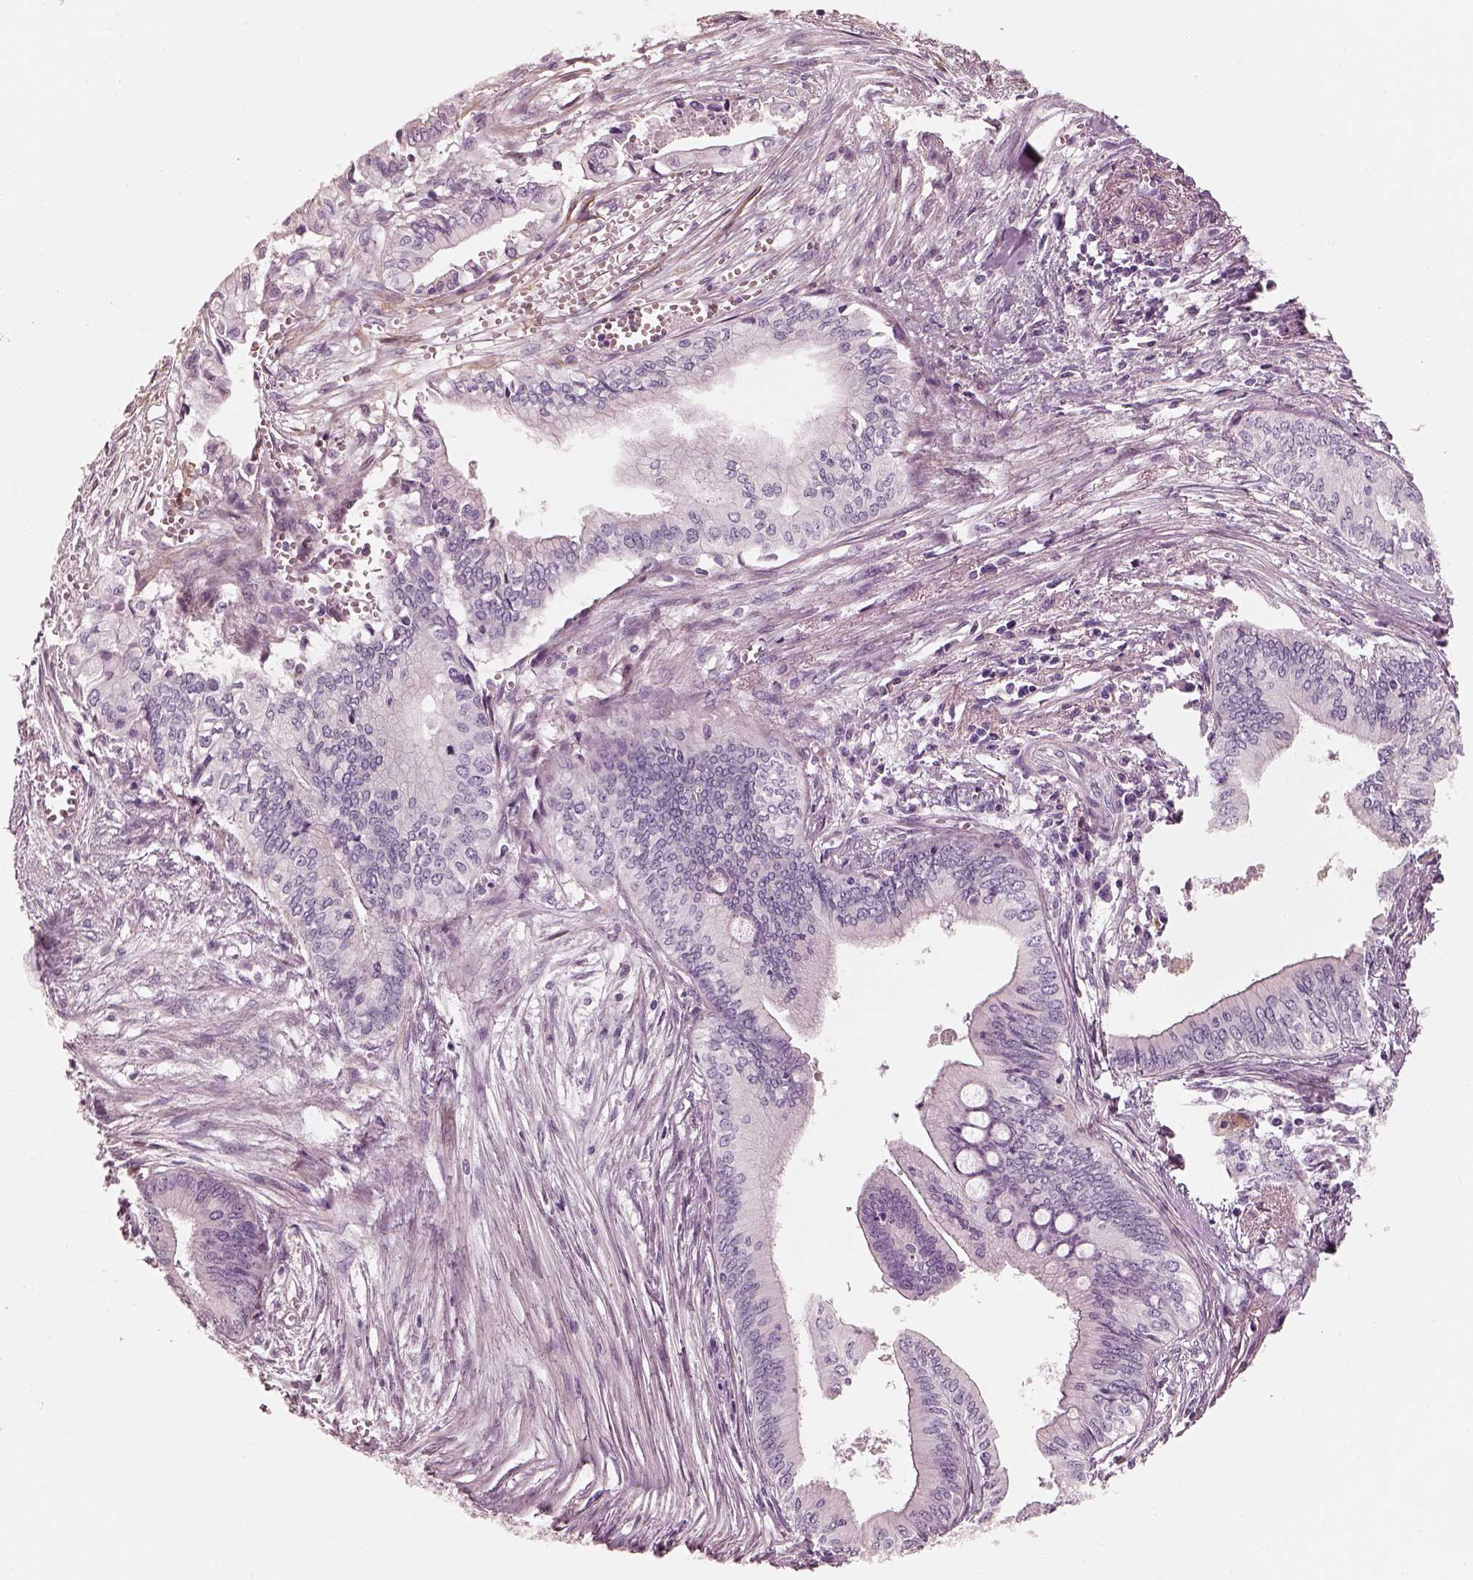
{"staining": {"intensity": "negative", "quantity": "none", "location": "none"}, "tissue": "pancreatic cancer", "cell_type": "Tumor cells", "image_type": "cancer", "snomed": [{"axis": "morphology", "description": "Adenocarcinoma, NOS"}, {"axis": "topography", "description": "Pancreas"}], "caption": "There is no significant staining in tumor cells of pancreatic cancer (adenocarcinoma). (DAB (3,3'-diaminobenzidine) immunohistochemistry (IHC) visualized using brightfield microscopy, high magnification).", "gene": "RS1", "patient": {"sex": "female", "age": 61}}